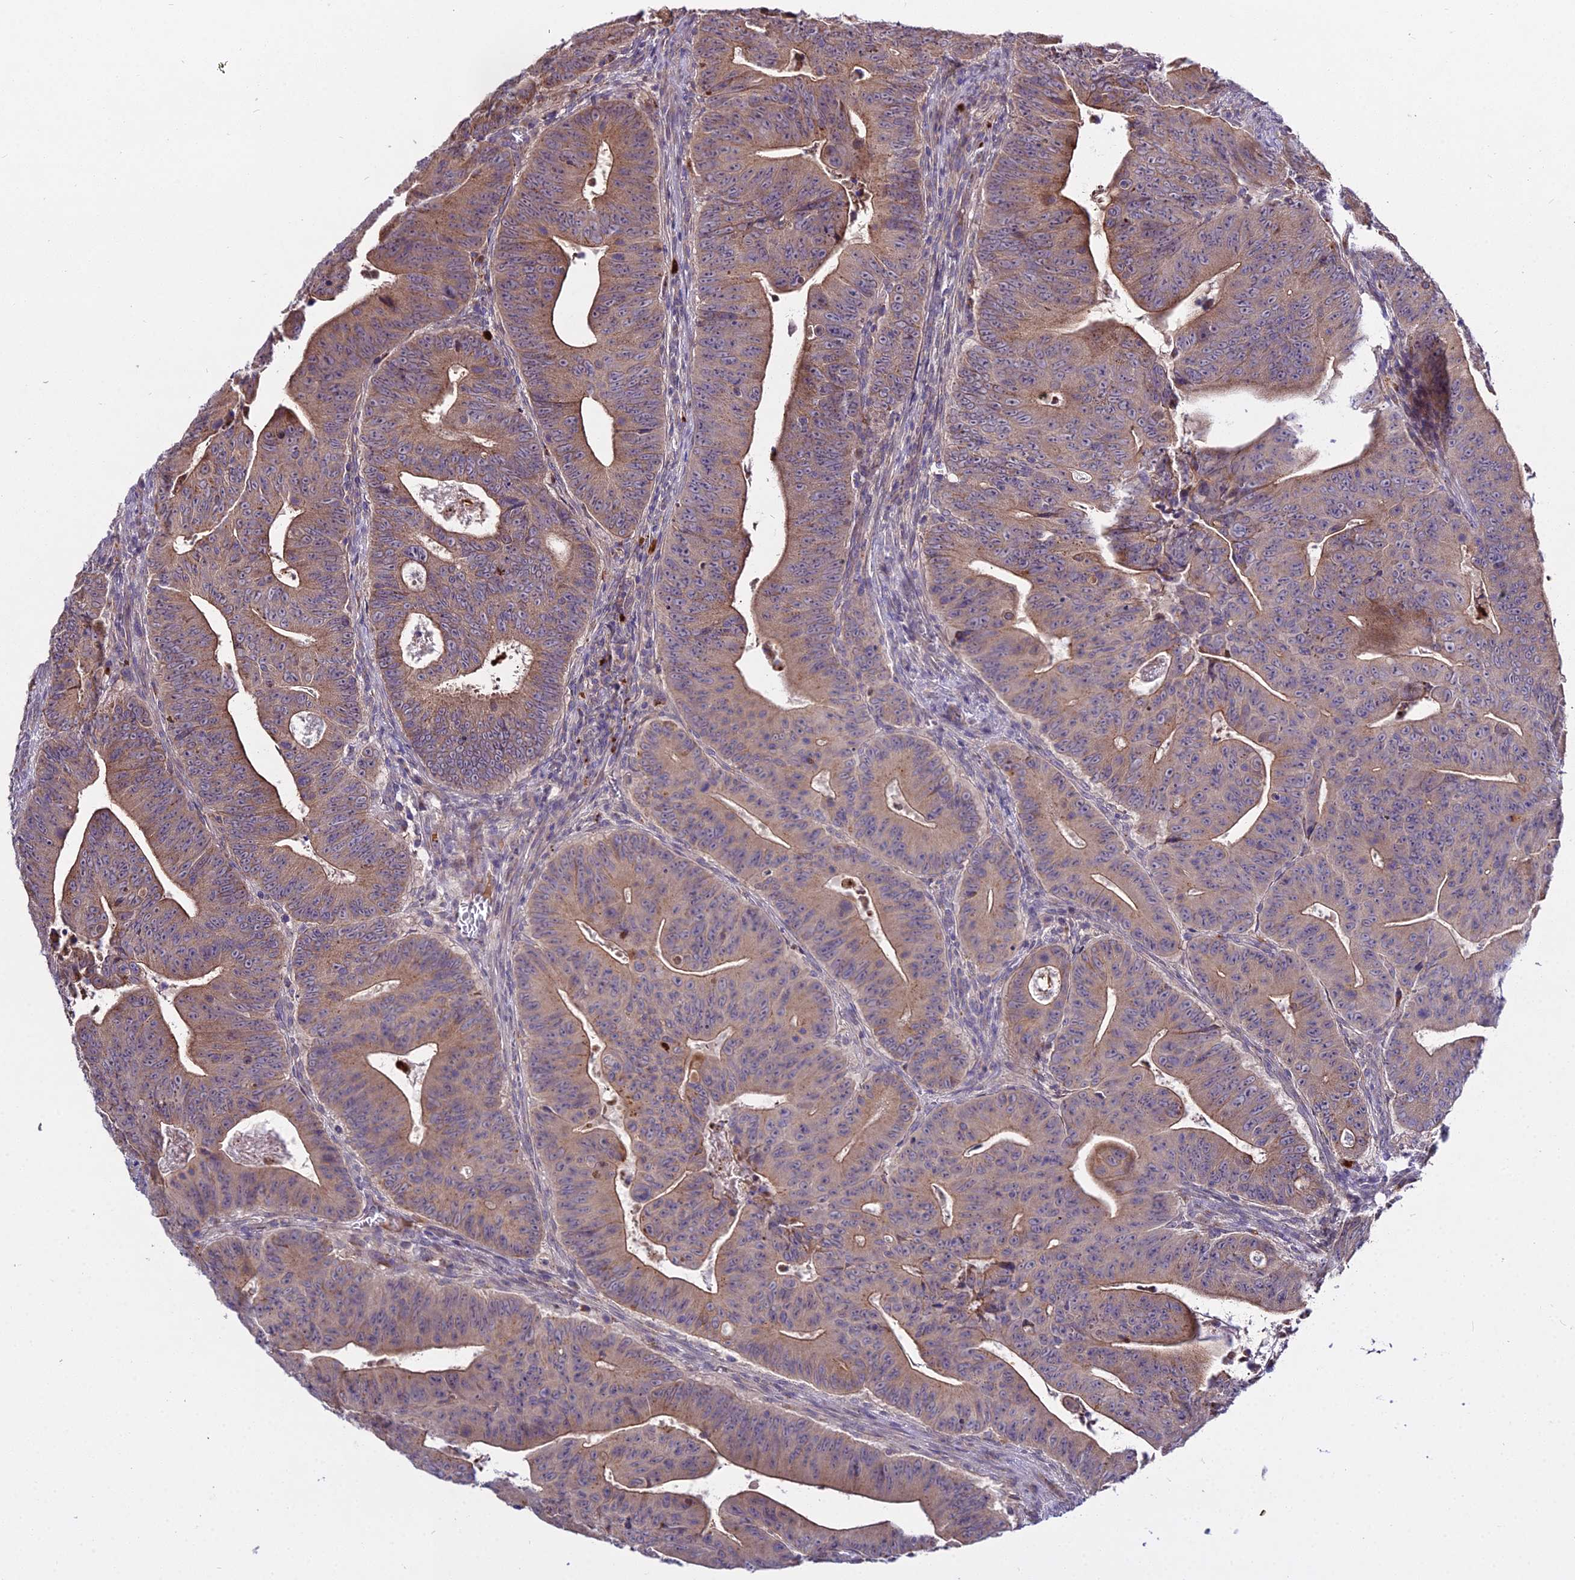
{"staining": {"intensity": "weak", "quantity": "<25%", "location": "cytoplasmic/membranous"}, "tissue": "colorectal cancer", "cell_type": "Tumor cells", "image_type": "cancer", "snomed": [{"axis": "morphology", "description": "Adenocarcinoma, NOS"}, {"axis": "topography", "description": "Rectum"}], "caption": "DAB (3,3'-diaminobenzidine) immunohistochemical staining of adenocarcinoma (colorectal) exhibits no significant positivity in tumor cells.", "gene": "EID2", "patient": {"sex": "female", "age": 75}}